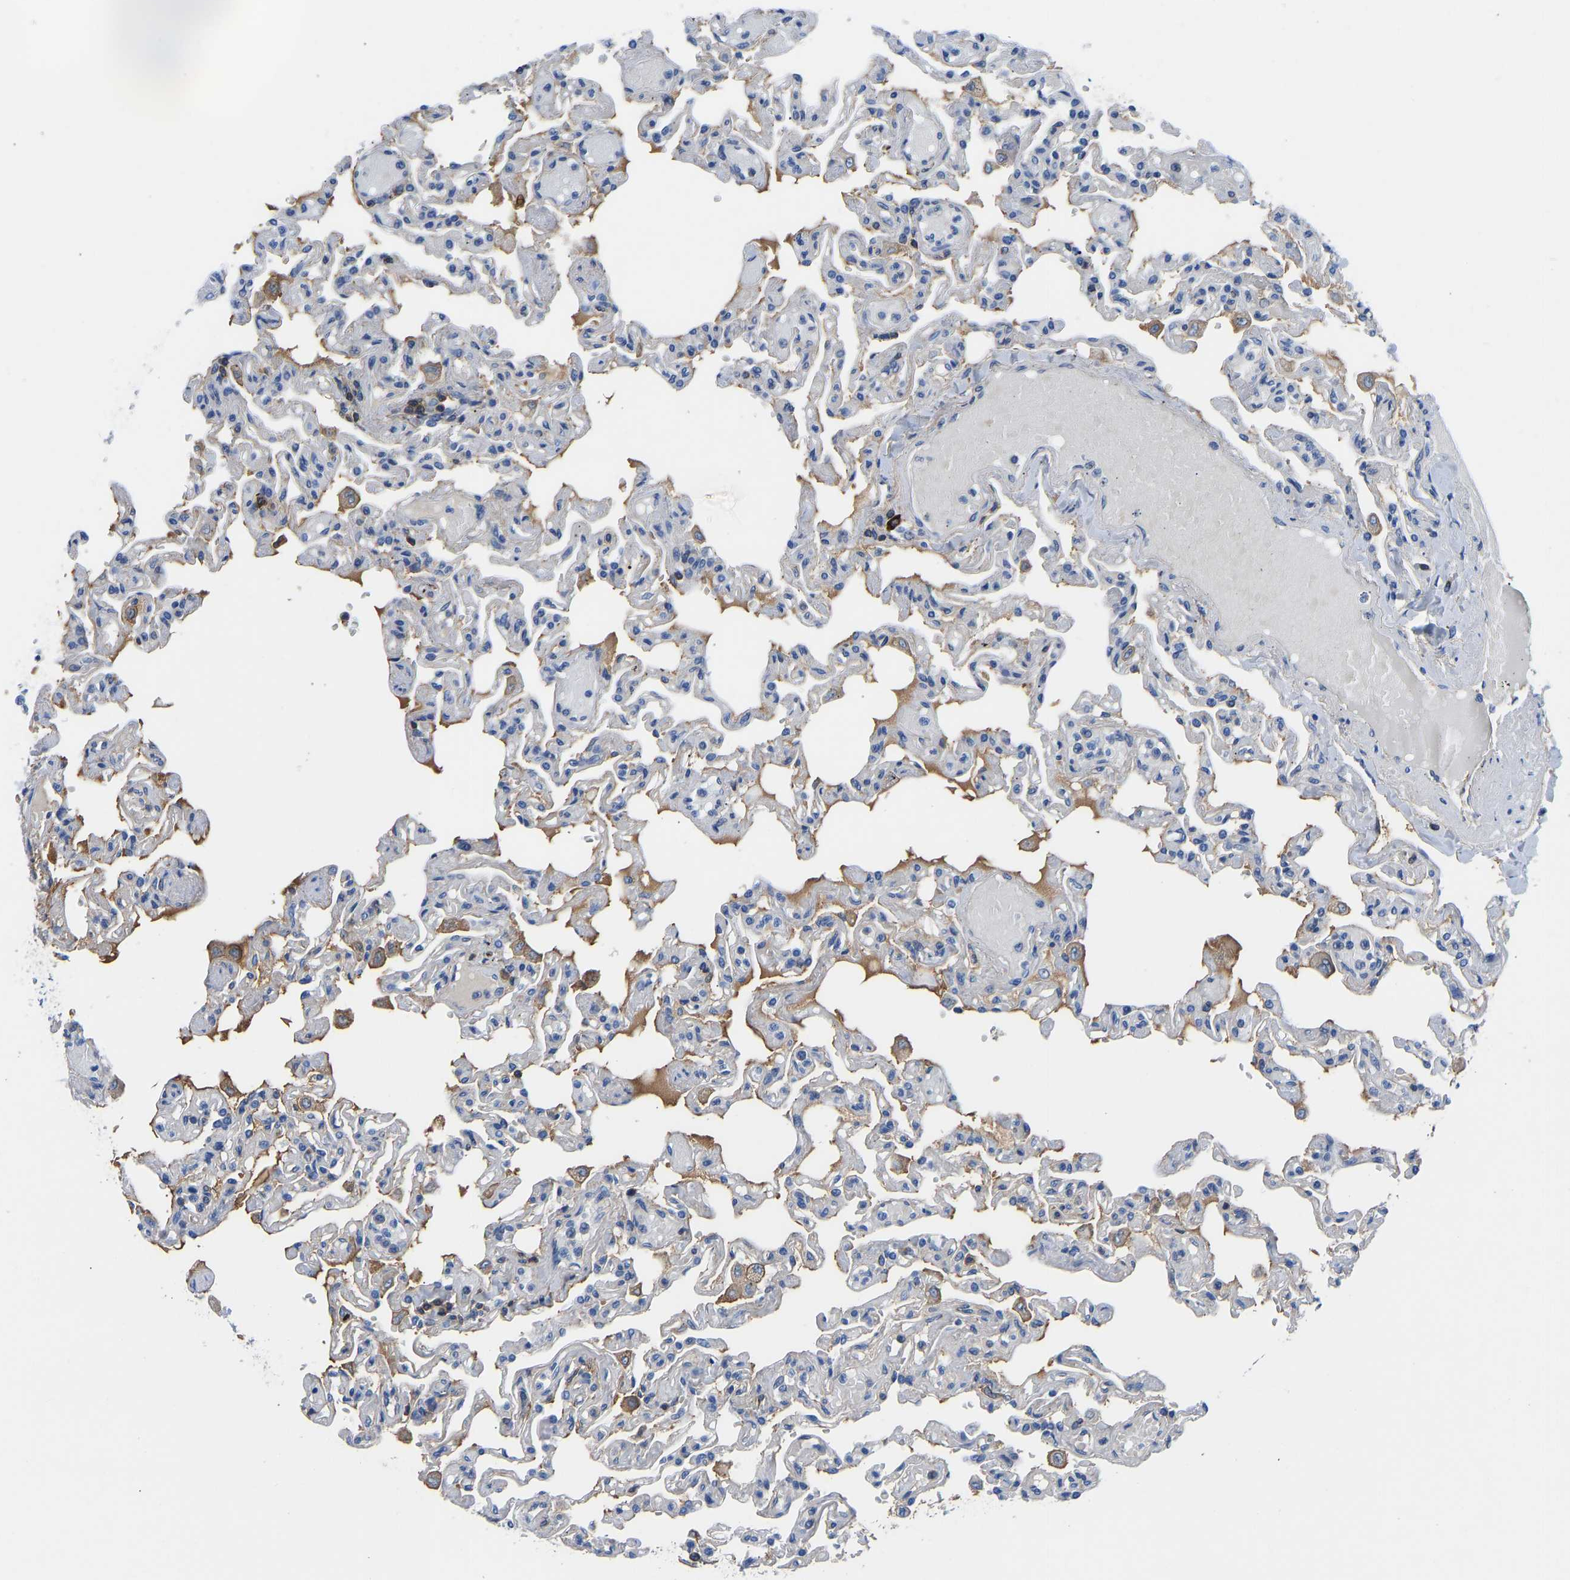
{"staining": {"intensity": "negative", "quantity": "none", "location": "none"}, "tissue": "lung", "cell_type": "Alveolar cells", "image_type": "normal", "snomed": [{"axis": "morphology", "description": "Normal tissue, NOS"}, {"axis": "topography", "description": "Lung"}], "caption": "This is an immunohistochemistry (IHC) image of benign human lung. There is no positivity in alveolar cells.", "gene": "HSPG2", "patient": {"sex": "male", "age": 21}}